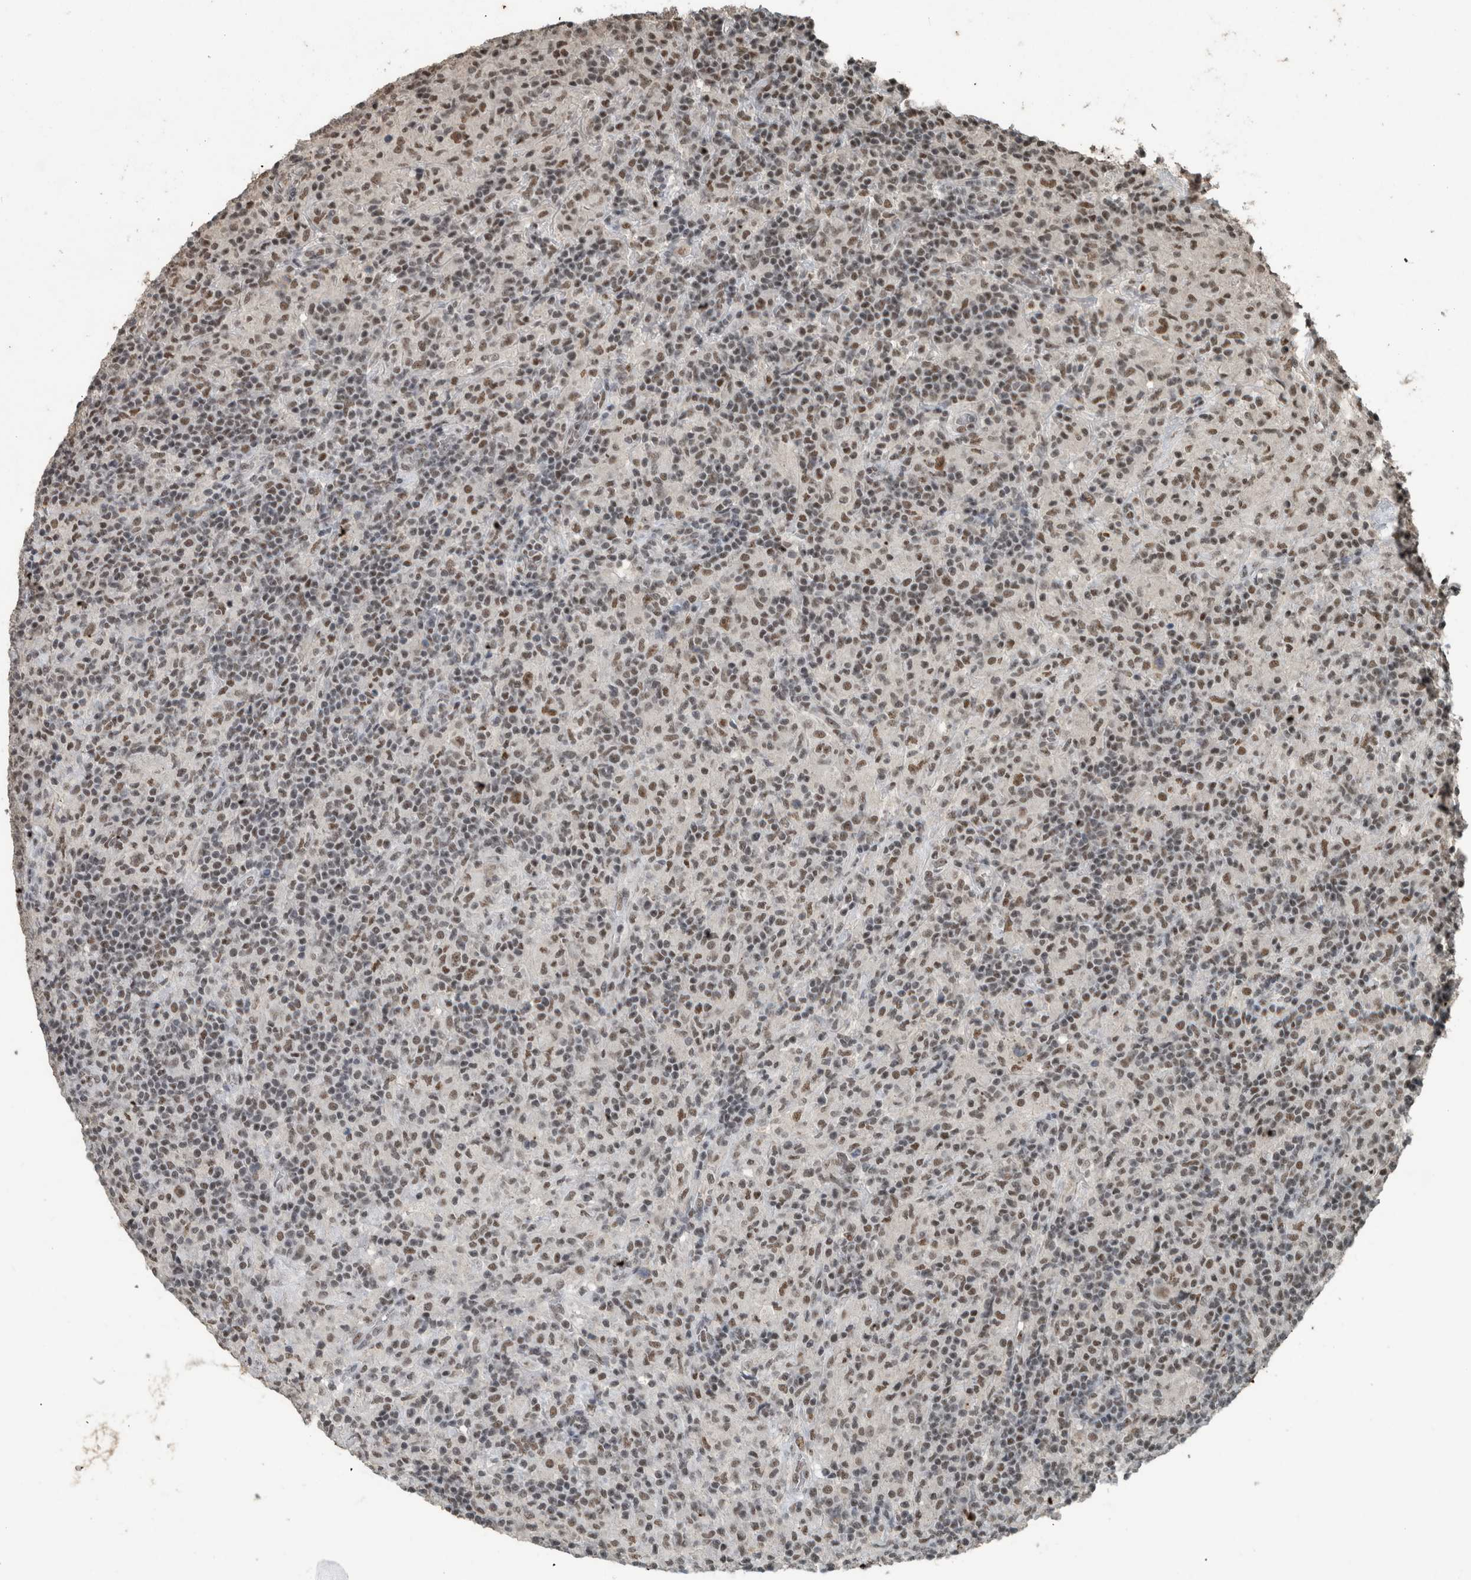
{"staining": {"intensity": "moderate", "quantity": ">75%", "location": "nuclear"}, "tissue": "lymphoma", "cell_type": "Tumor cells", "image_type": "cancer", "snomed": [{"axis": "morphology", "description": "Hodgkin's disease, NOS"}, {"axis": "topography", "description": "Lymph node"}], "caption": "DAB immunohistochemical staining of human lymphoma exhibits moderate nuclear protein expression in approximately >75% of tumor cells.", "gene": "ZNF24", "patient": {"sex": "male", "age": 70}}